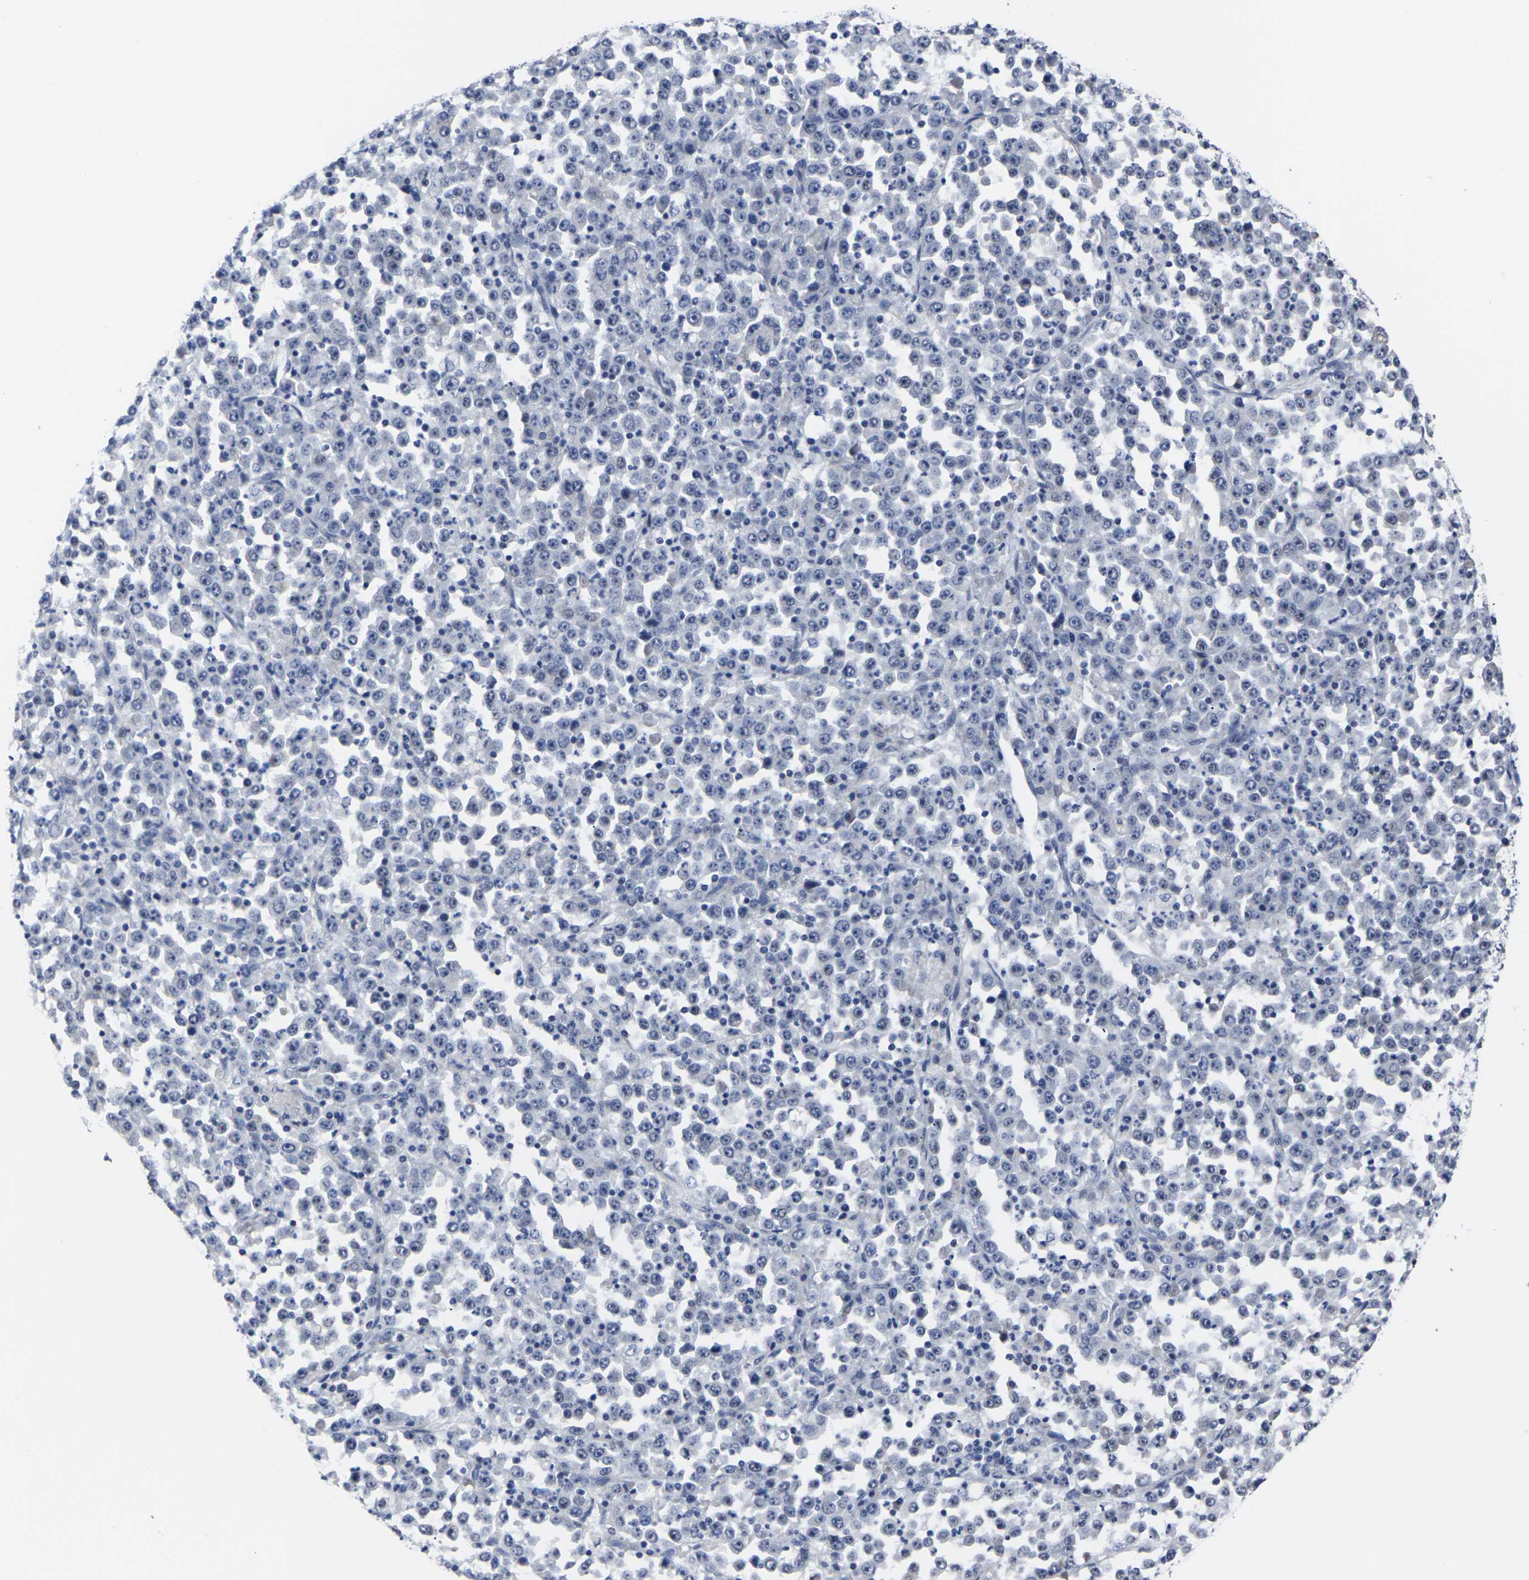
{"staining": {"intensity": "negative", "quantity": "none", "location": "none"}, "tissue": "stomach cancer", "cell_type": "Tumor cells", "image_type": "cancer", "snomed": [{"axis": "morphology", "description": "Normal tissue, NOS"}, {"axis": "morphology", "description": "Adenocarcinoma, NOS"}, {"axis": "topography", "description": "Stomach, upper"}, {"axis": "topography", "description": "Stomach"}], "caption": "Immunohistochemistry micrograph of human stomach cancer (adenocarcinoma) stained for a protein (brown), which exhibits no positivity in tumor cells.", "gene": "MSANTD4", "patient": {"sex": "male", "age": 59}}